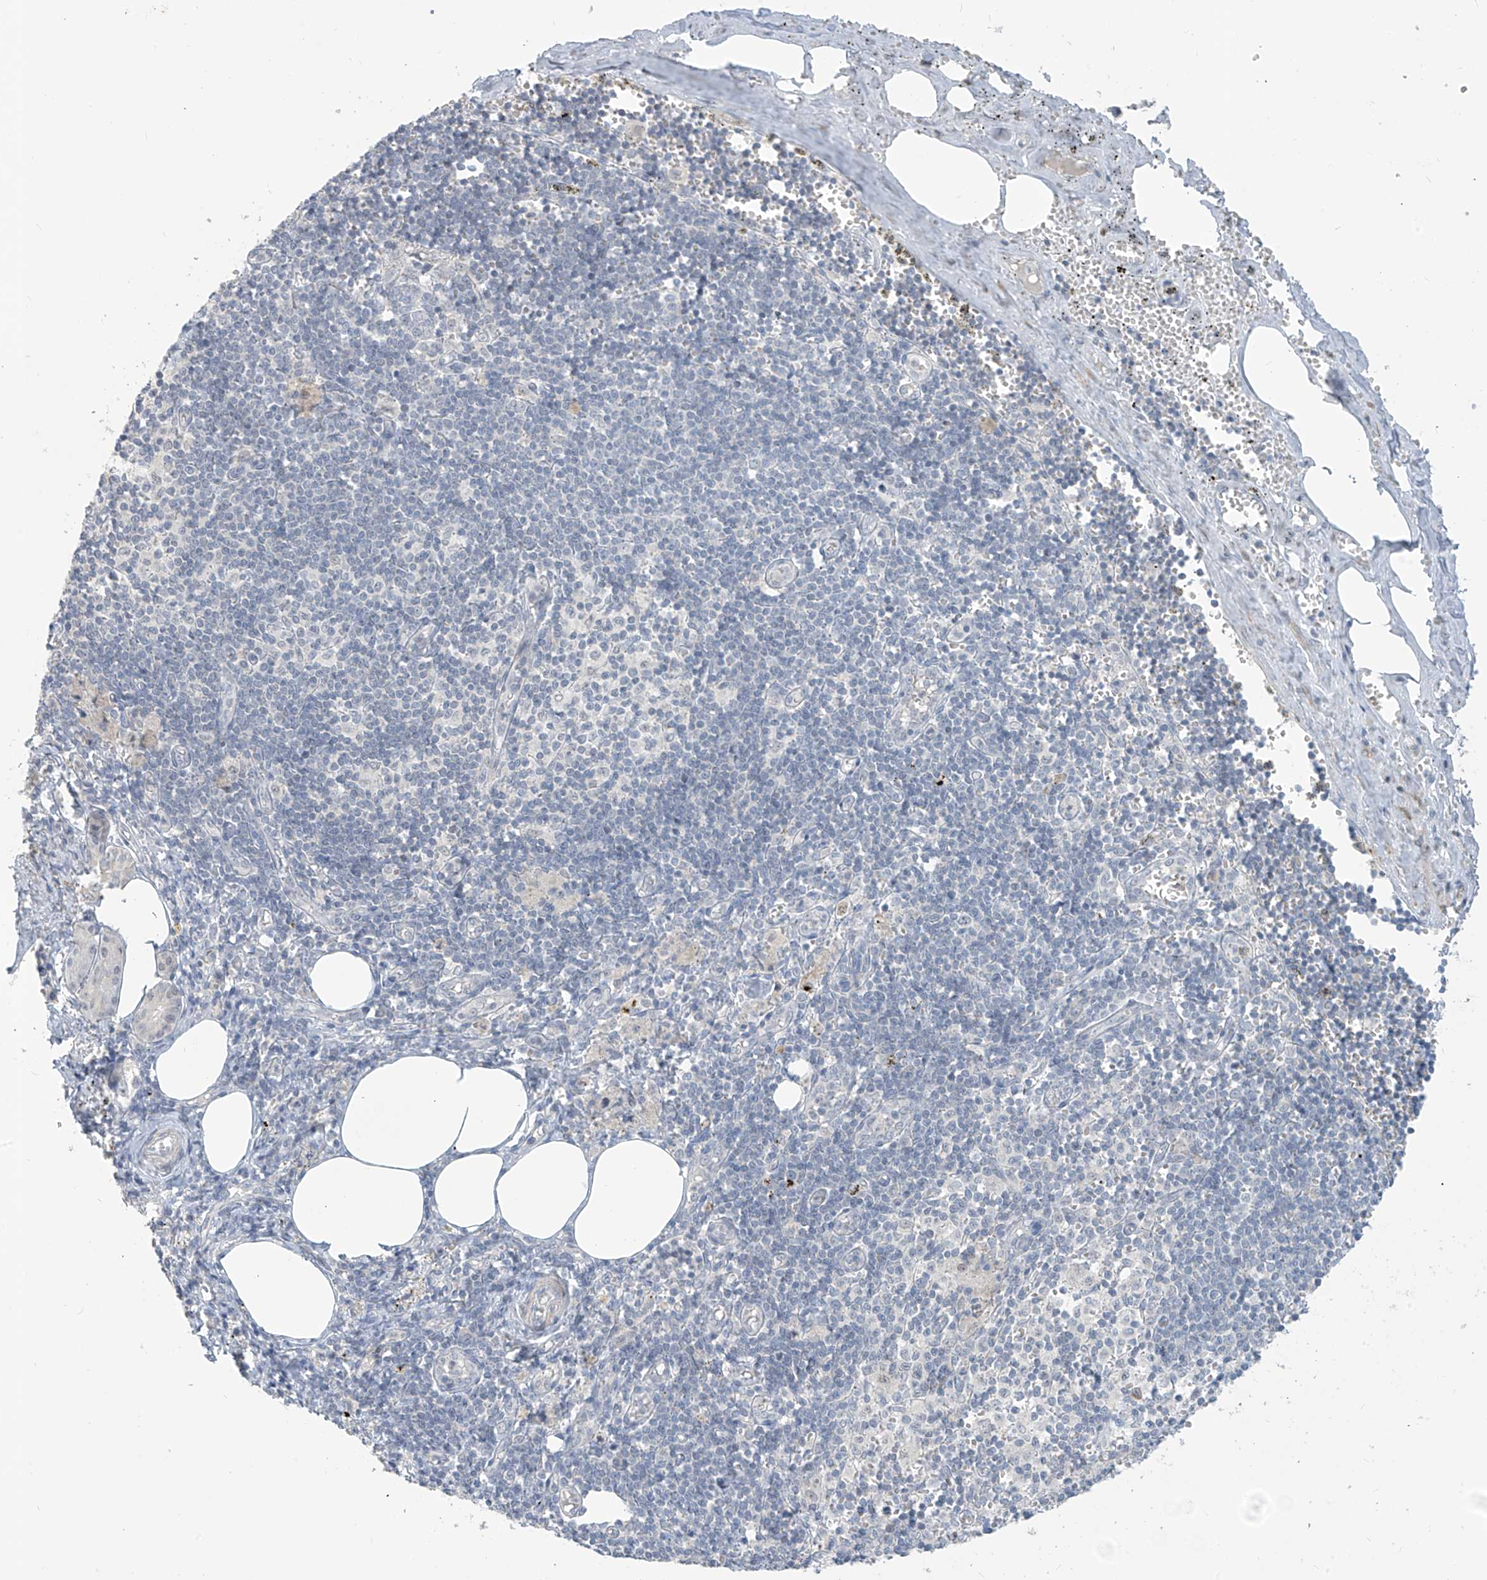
{"staining": {"intensity": "negative", "quantity": "none", "location": "none"}, "tissue": "salivary gland", "cell_type": "Glandular cells", "image_type": "normal", "snomed": [{"axis": "morphology", "description": "Normal tissue, NOS"}, {"axis": "topography", "description": "Salivary gland"}], "caption": "Immunohistochemistry (IHC) image of normal salivary gland stained for a protein (brown), which shows no staining in glandular cells.", "gene": "METAP1D", "patient": {"sex": "male", "age": 62}}